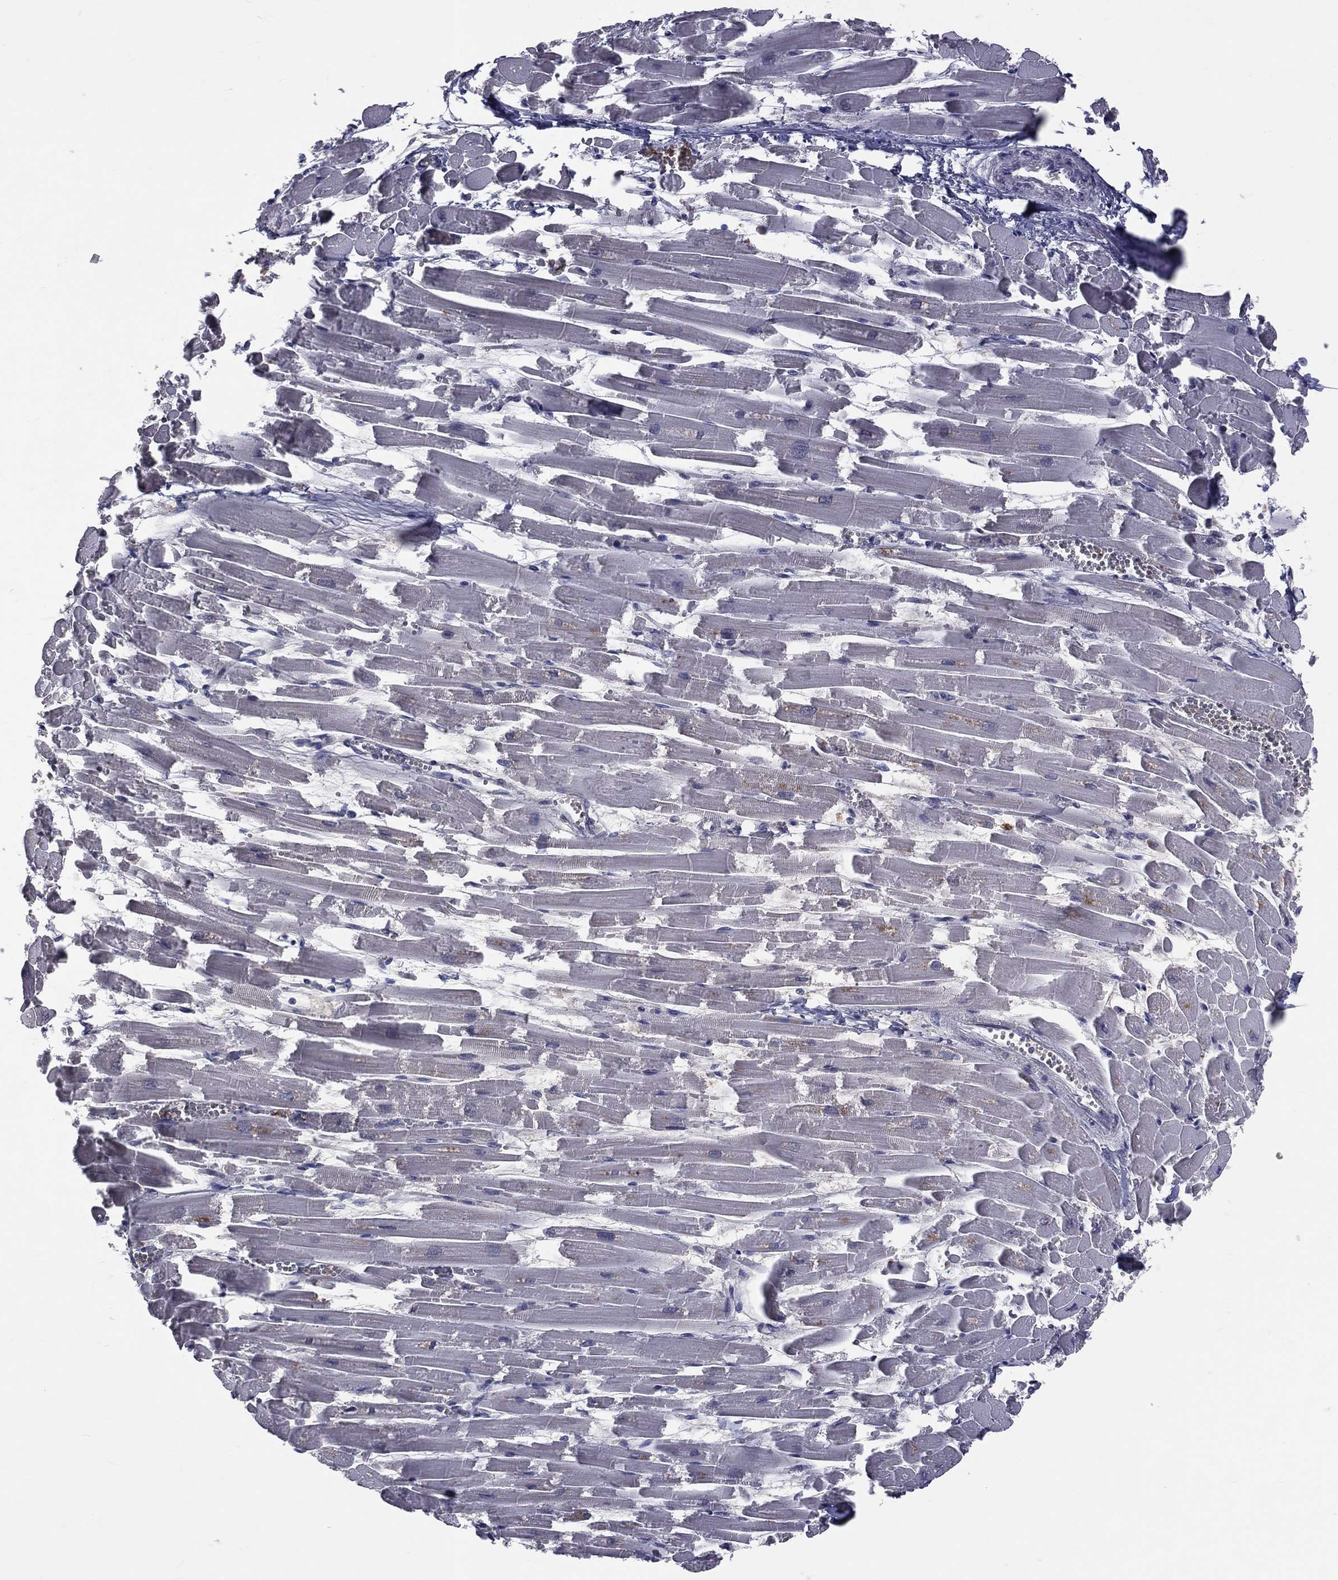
{"staining": {"intensity": "negative", "quantity": "none", "location": "none"}, "tissue": "heart muscle", "cell_type": "Cardiomyocytes", "image_type": "normal", "snomed": [{"axis": "morphology", "description": "Normal tissue, NOS"}, {"axis": "topography", "description": "Heart"}], "caption": "Cardiomyocytes show no significant positivity in unremarkable heart muscle.", "gene": "DSG4", "patient": {"sex": "female", "age": 52}}